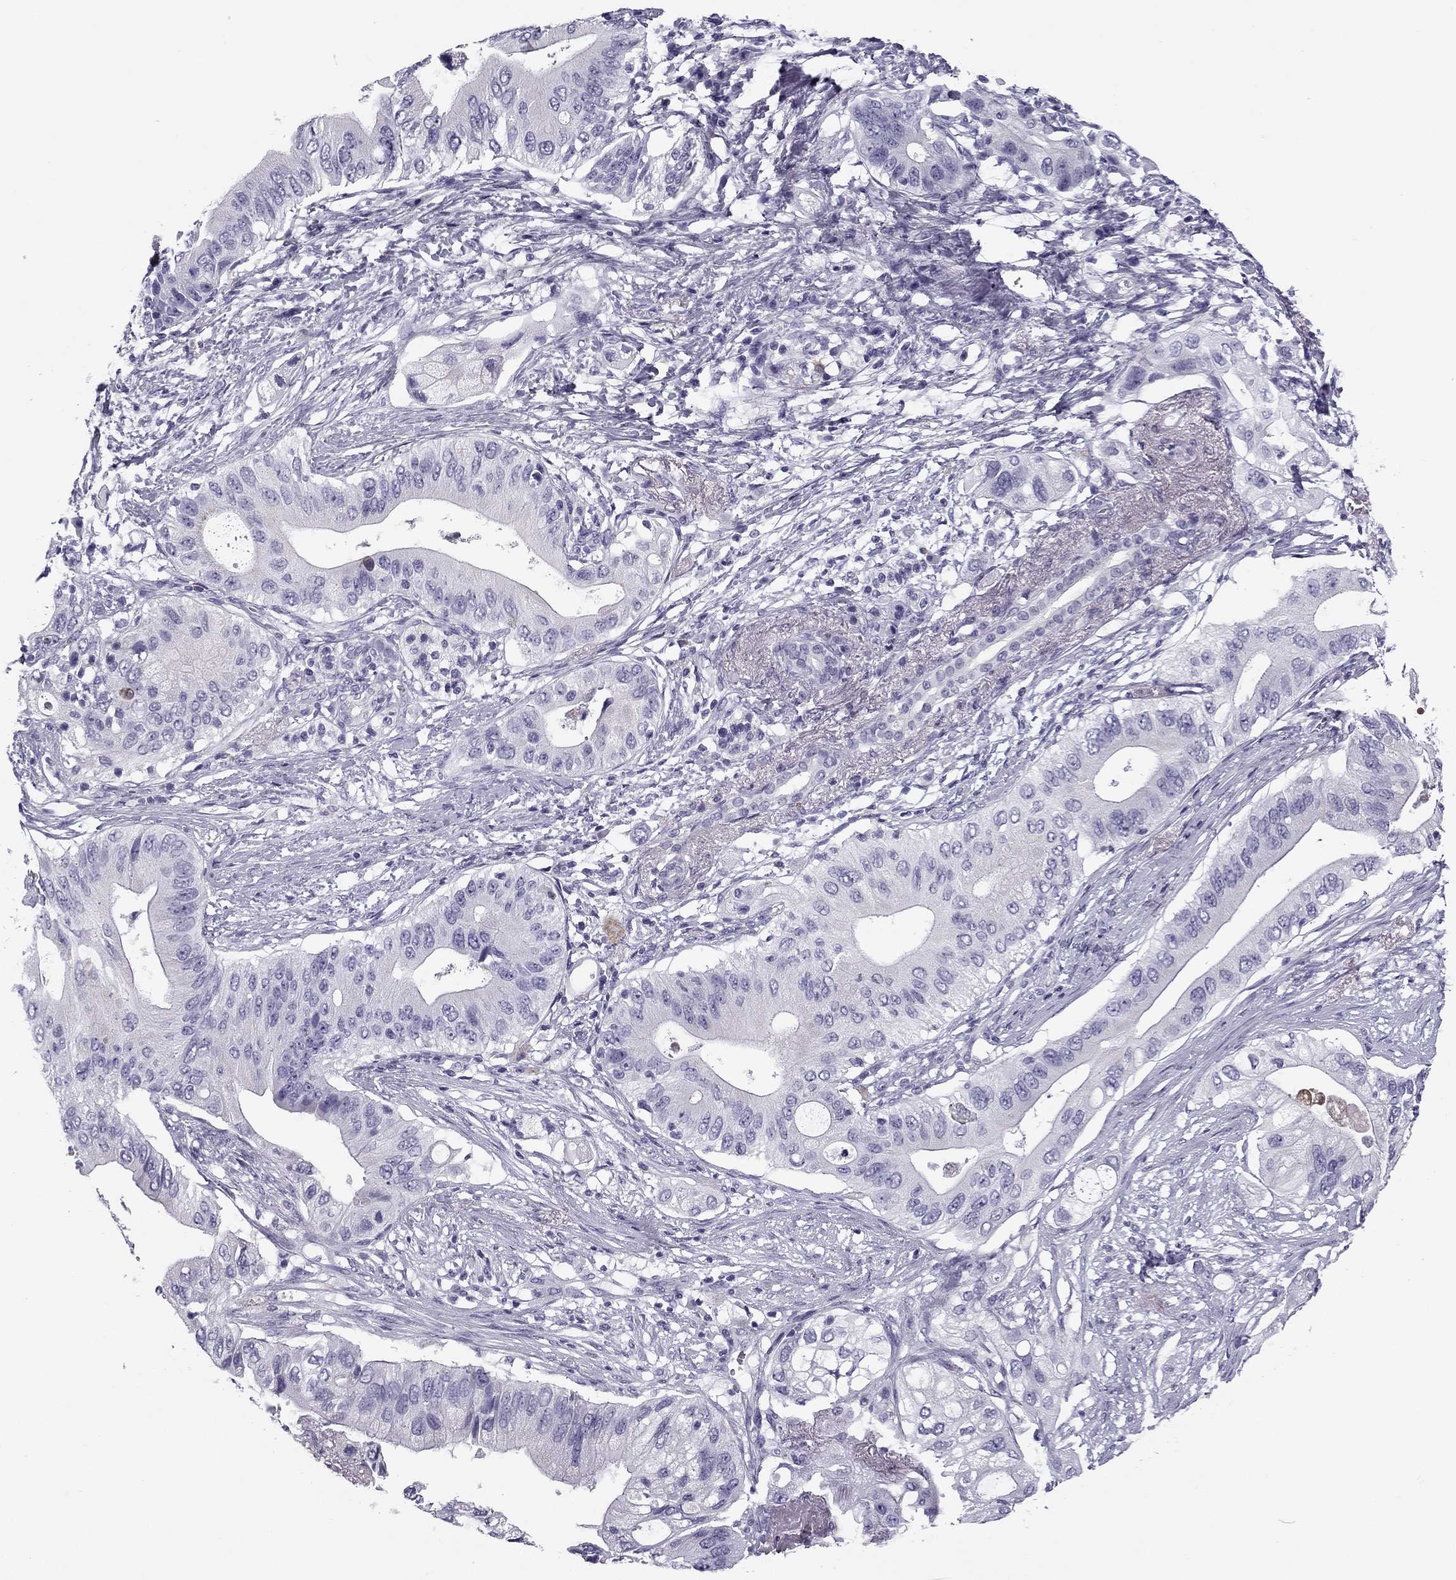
{"staining": {"intensity": "negative", "quantity": "none", "location": "none"}, "tissue": "pancreatic cancer", "cell_type": "Tumor cells", "image_type": "cancer", "snomed": [{"axis": "morphology", "description": "Adenocarcinoma, NOS"}, {"axis": "topography", "description": "Pancreas"}], "caption": "DAB immunohistochemical staining of pancreatic adenocarcinoma shows no significant staining in tumor cells.", "gene": "MC5R", "patient": {"sex": "female", "age": 72}}